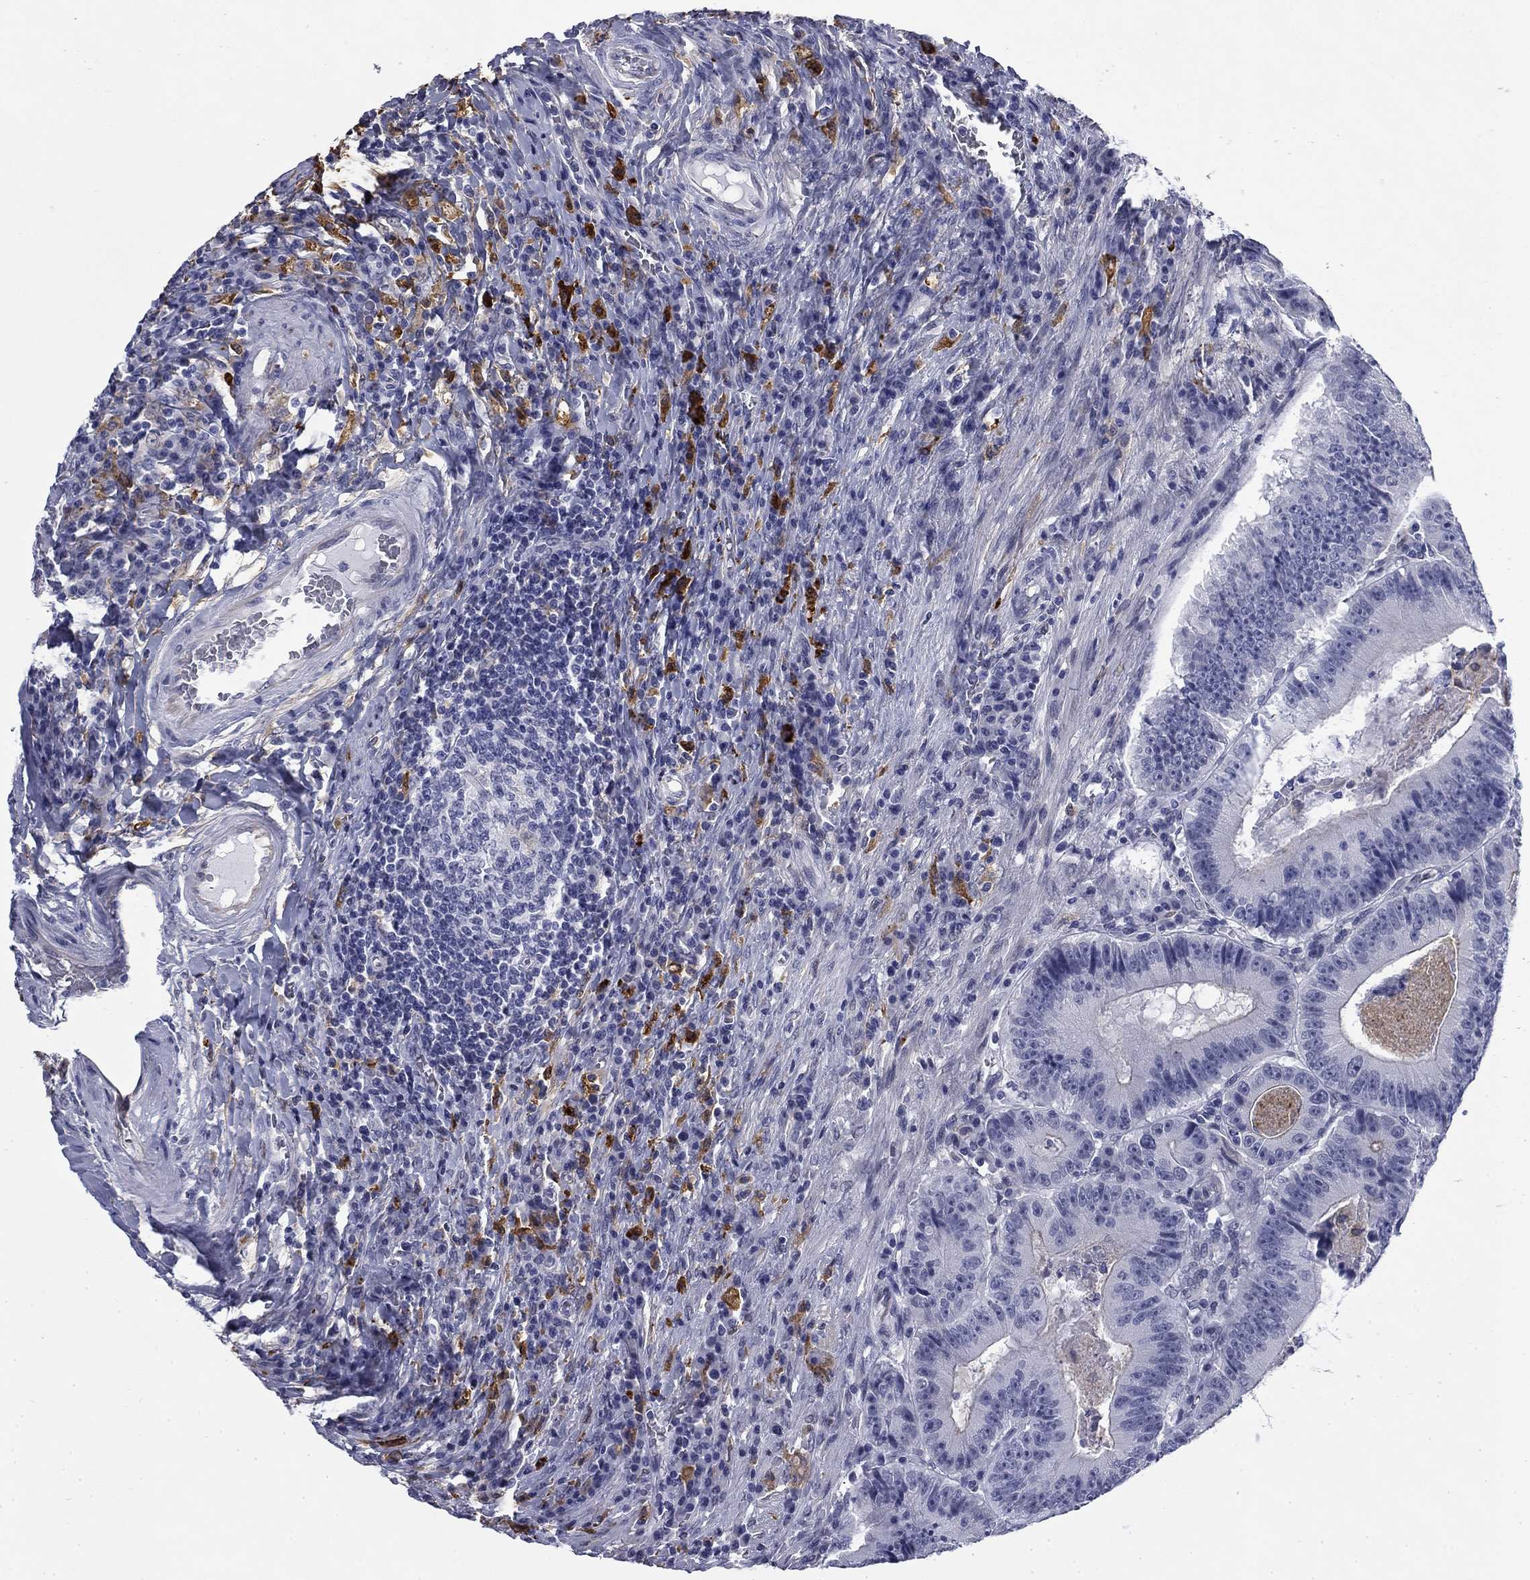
{"staining": {"intensity": "negative", "quantity": "none", "location": "none"}, "tissue": "colorectal cancer", "cell_type": "Tumor cells", "image_type": "cancer", "snomed": [{"axis": "morphology", "description": "Adenocarcinoma, NOS"}, {"axis": "topography", "description": "Colon"}], "caption": "Protein analysis of colorectal adenocarcinoma shows no significant positivity in tumor cells.", "gene": "BCL2L14", "patient": {"sex": "female", "age": 86}}